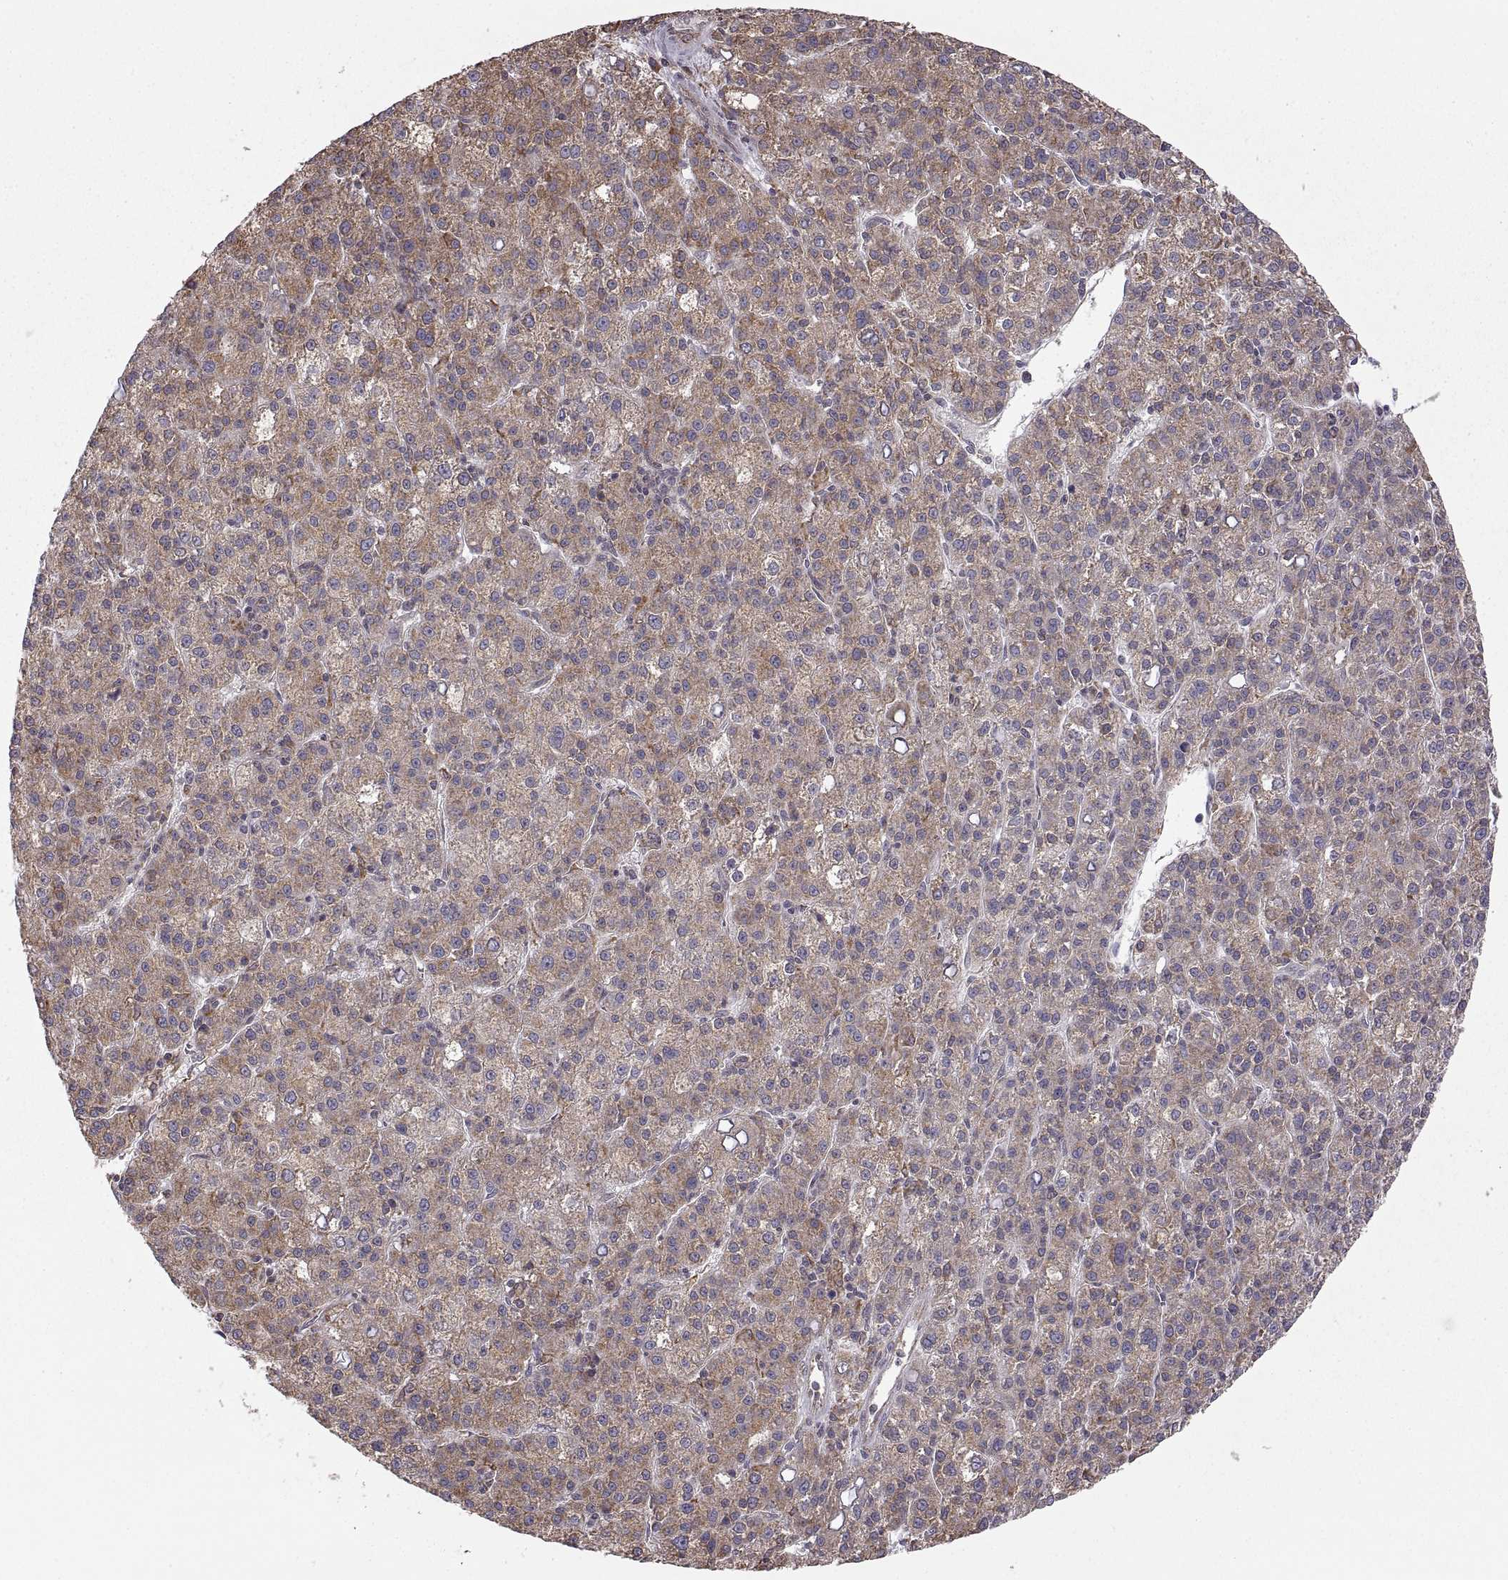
{"staining": {"intensity": "moderate", "quantity": ">75%", "location": "cytoplasmic/membranous"}, "tissue": "liver cancer", "cell_type": "Tumor cells", "image_type": "cancer", "snomed": [{"axis": "morphology", "description": "Carcinoma, Hepatocellular, NOS"}, {"axis": "topography", "description": "Liver"}], "caption": "Hepatocellular carcinoma (liver) tissue displays moderate cytoplasmic/membranous expression in approximately >75% of tumor cells, visualized by immunohistochemistry.", "gene": "PDIA3", "patient": {"sex": "female", "age": 60}}